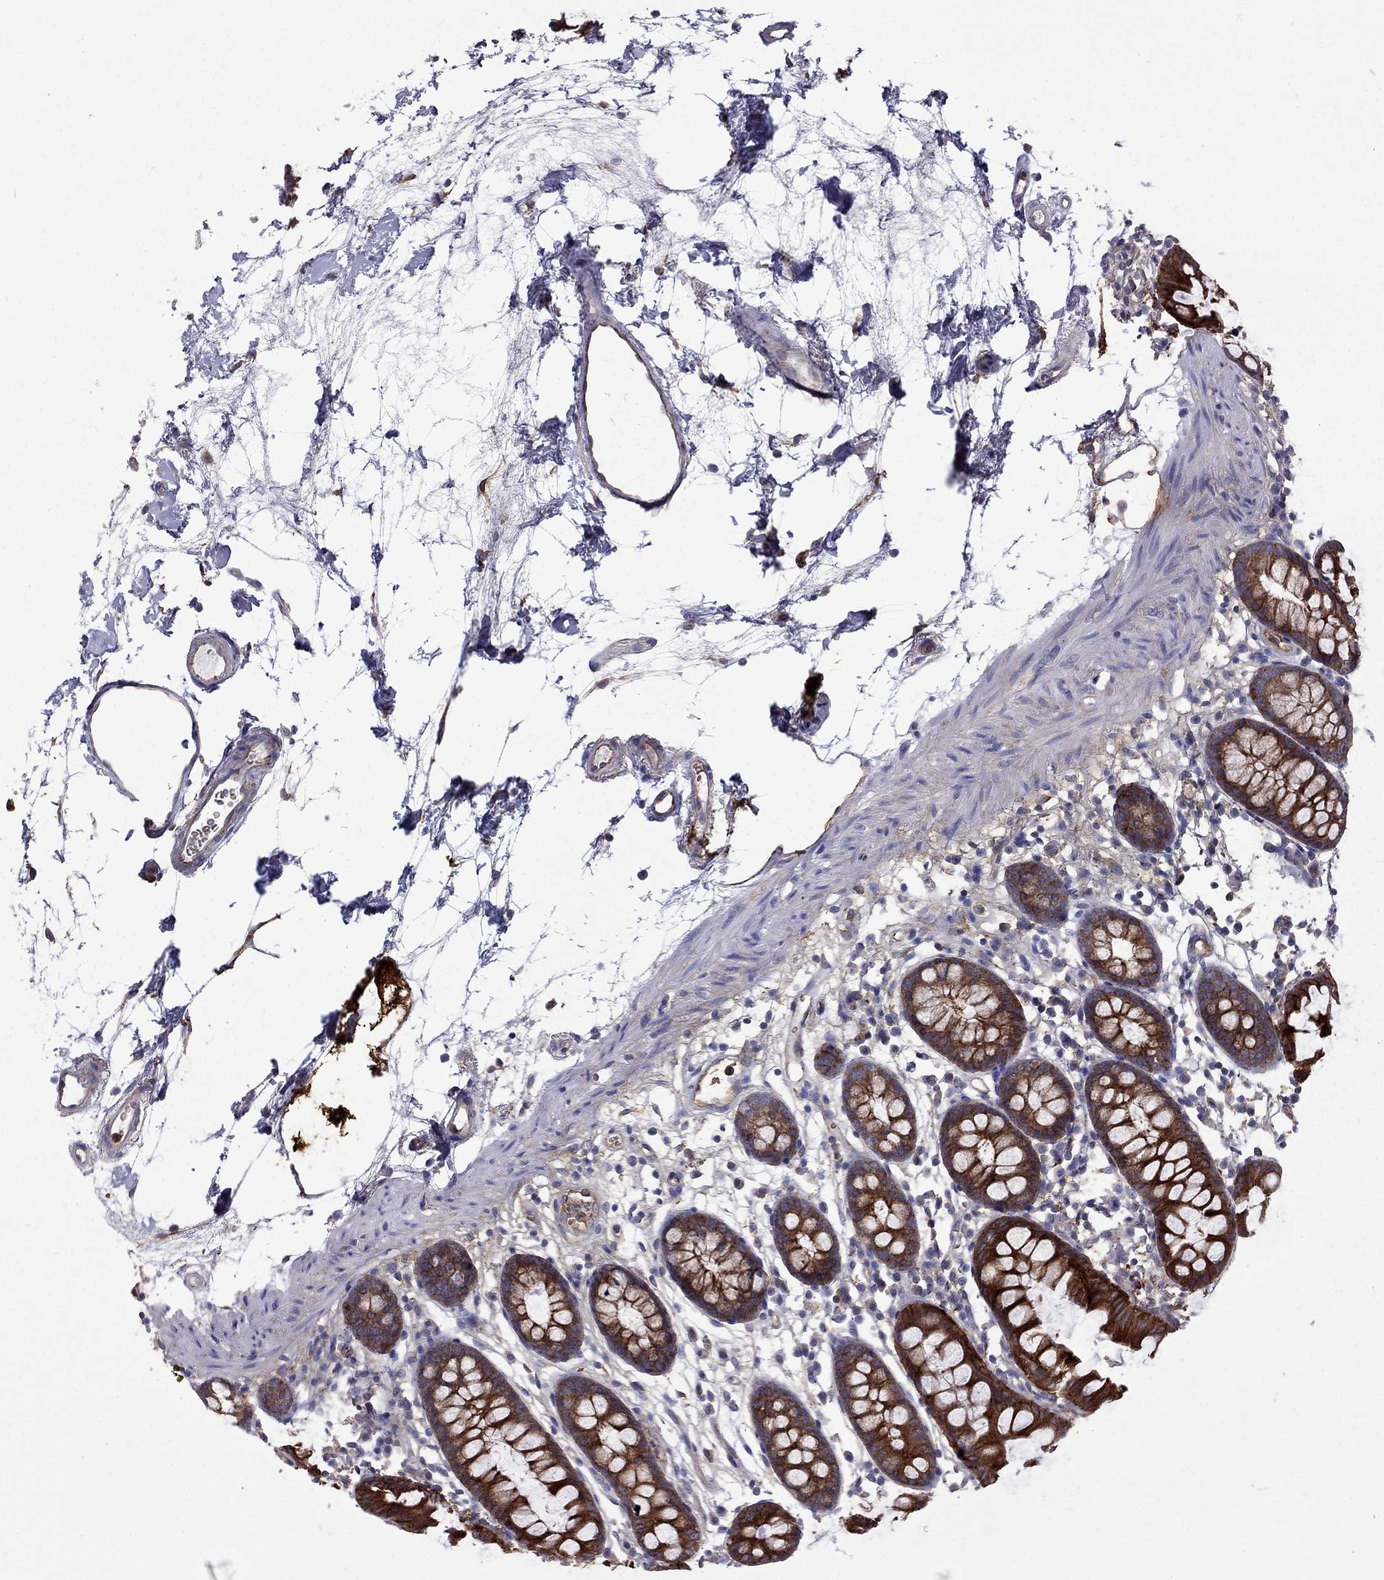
{"staining": {"intensity": "moderate", "quantity": "25%-75%", "location": "cytoplasmic/membranous"}, "tissue": "colon", "cell_type": "Endothelial cells", "image_type": "normal", "snomed": [{"axis": "morphology", "description": "Normal tissue, NOS"}, {"axis": "topography", "description": "Colon"}], "caption": "A photomicrograph showing moderate cytoplasmic/membranous staining in approximately 25%-75% of endothelial cells in normal colon, as visualized by brown immunohistochemical staining.", "gene": "EIF4E3", "patient": {"sex": "female", "age": 84}}